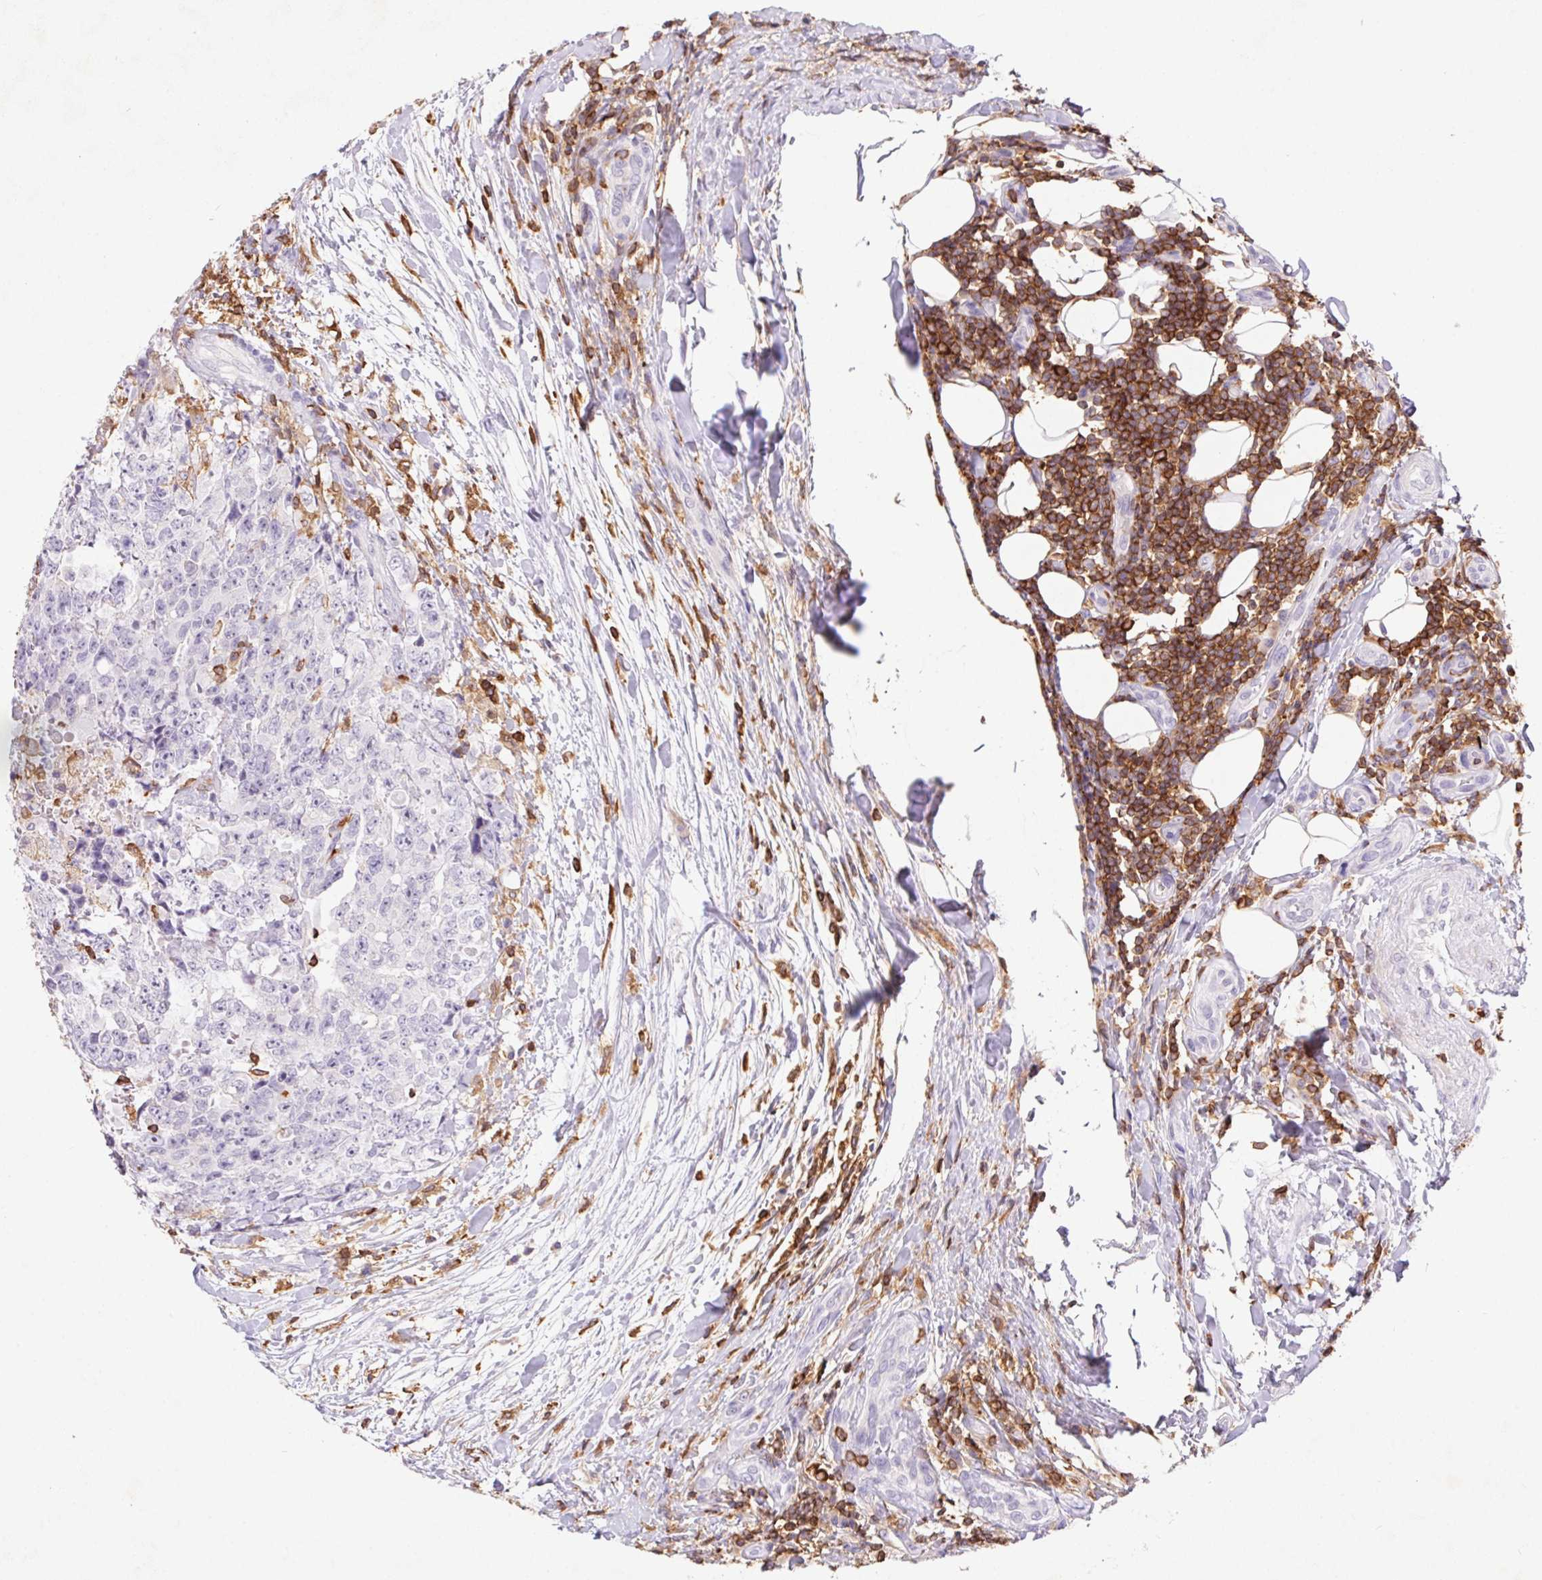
{"staining": {"intensity": "negative", "quantity": "none", "location": "none"}, "tissue": "testis cancer", "cell_type": "Tumor cells", "image_type": "cancer", "snomed": [{"axis": "morphology", "description": "Carcinoma, Embryonal, NOS"}, {"axis": "topography", "description": "Testis"}], "caption": "Embryonal carcinoma (testis) was stained to show a protein in brown. There is no significant positivity in tumor cells.", "gene": "APBB1IP", "patient": {"sex": "male", "age": 24}}